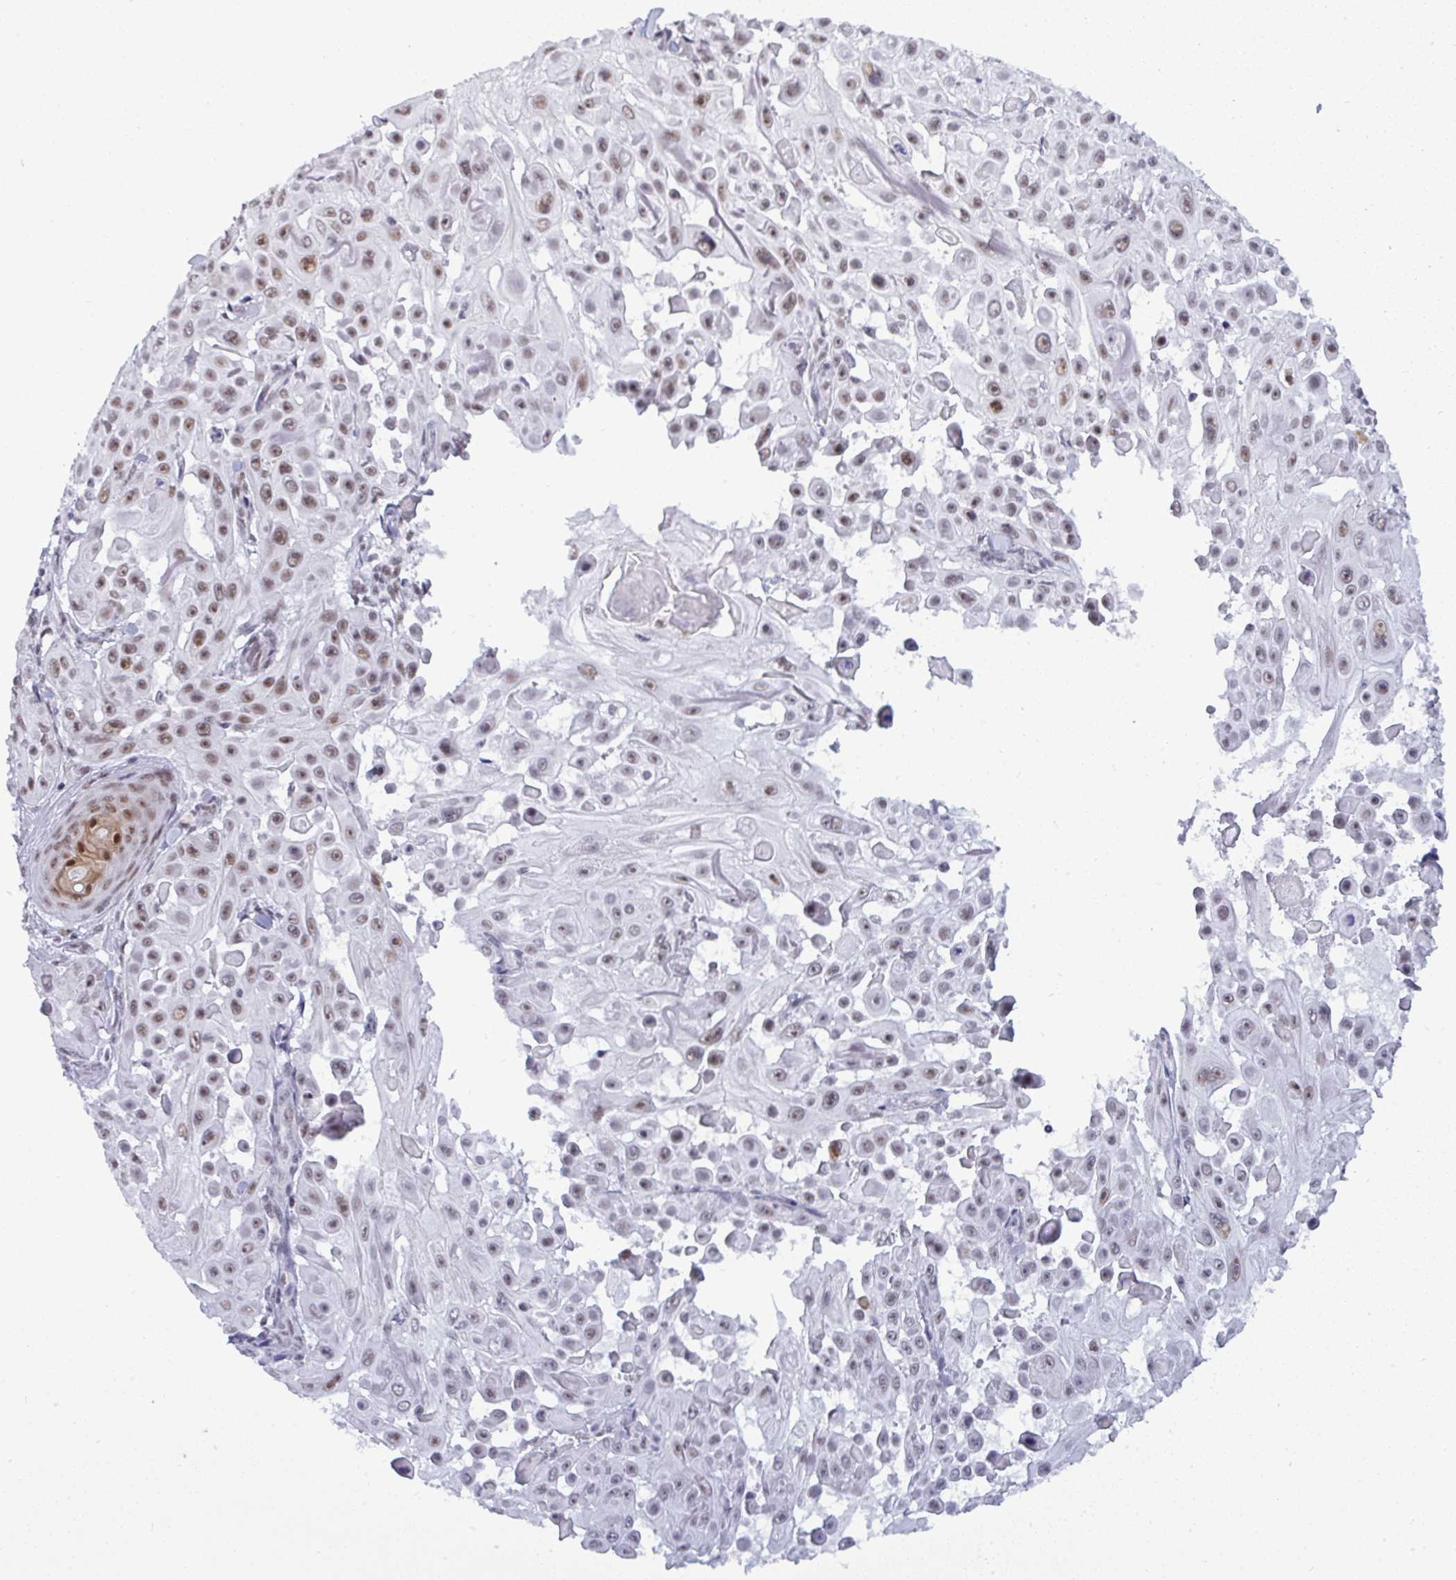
{"staining": {"intensity": "weak", "quantity": "25%-75%", "location": "nuclear"}, "tissue": "skin cancer", "cell_type": "Tumor cells", "image_type": "cancer", "snomed": [{"axis": "morphology", "description": "Squamous cell carcinoma, NOS"}, {"axis": "topography", "description": "Skin"}], "caption": "High-power microscopy captured an immunohistochemistry (IHC) photomicrograph of squamous cell carcinoma (skin), revealing weak nuclear expression in approximately 25%-75% of tumor cells. The staining is performed using DAB brown chromogen to label protein expression. The nuclei are counter-stained blue using hematoxylin.", "gene": "PPP1R10", "patient": {"sex": "male", "age": 91}}